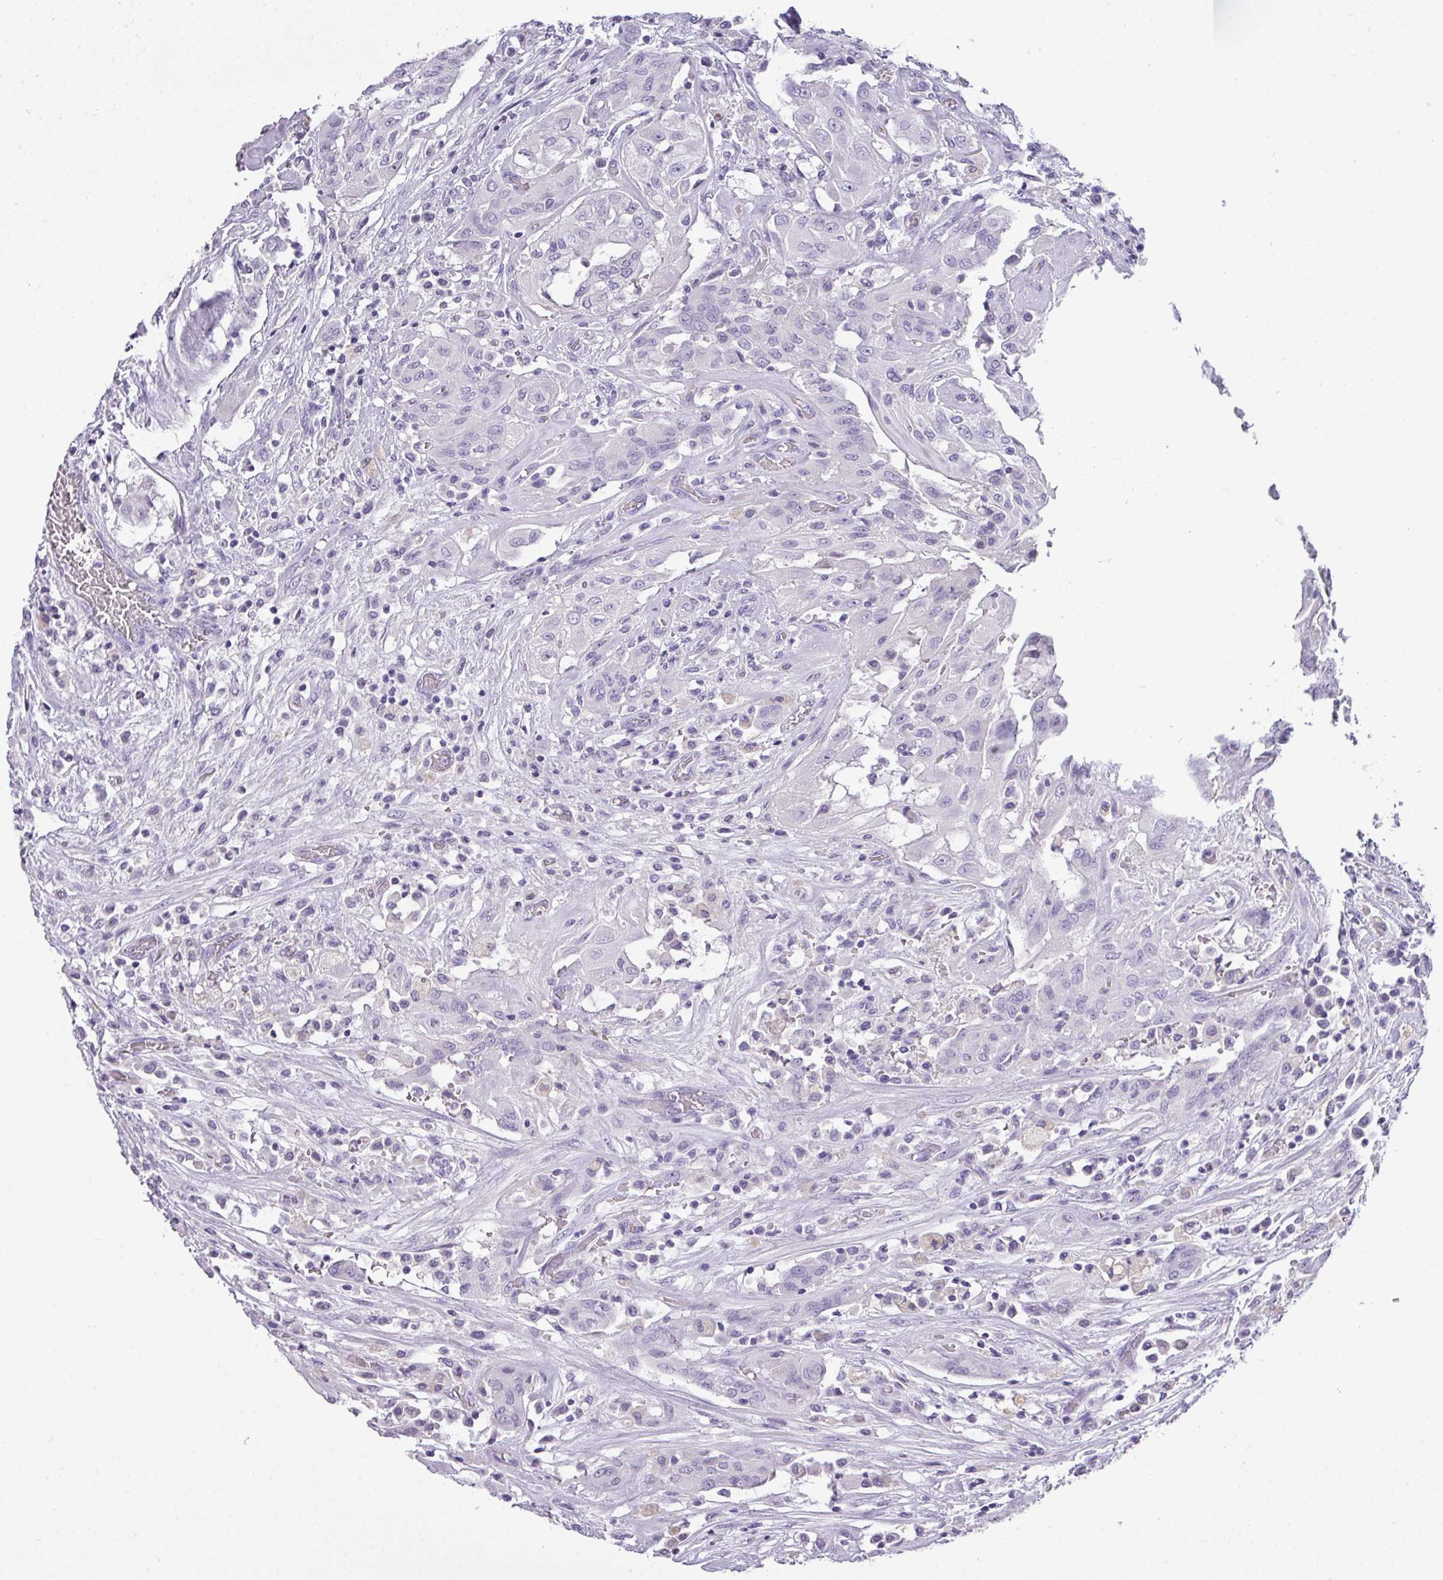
{"staining": {"intensity": "negative", "quantity": "none", "location": "none"}, "tissue": "thyroid cancer", "cell_type": "Tumor cells", "image_type": "cancer", "snomed": [{"axis": "morphology", "description": "Papillary adenocarcinoma, NOS"}, {"axis": "topography", "description": "Thyroid gland"}], "caption": "A high-resolution histopathology image shows IHC staining of thyroid papillary adenocarcinoma, which exhibits no significant expression in tumor cells. Nuclei are stained in blue.", "gene": "TMEM91", "patient": {"sex": "female", "age": 59}}